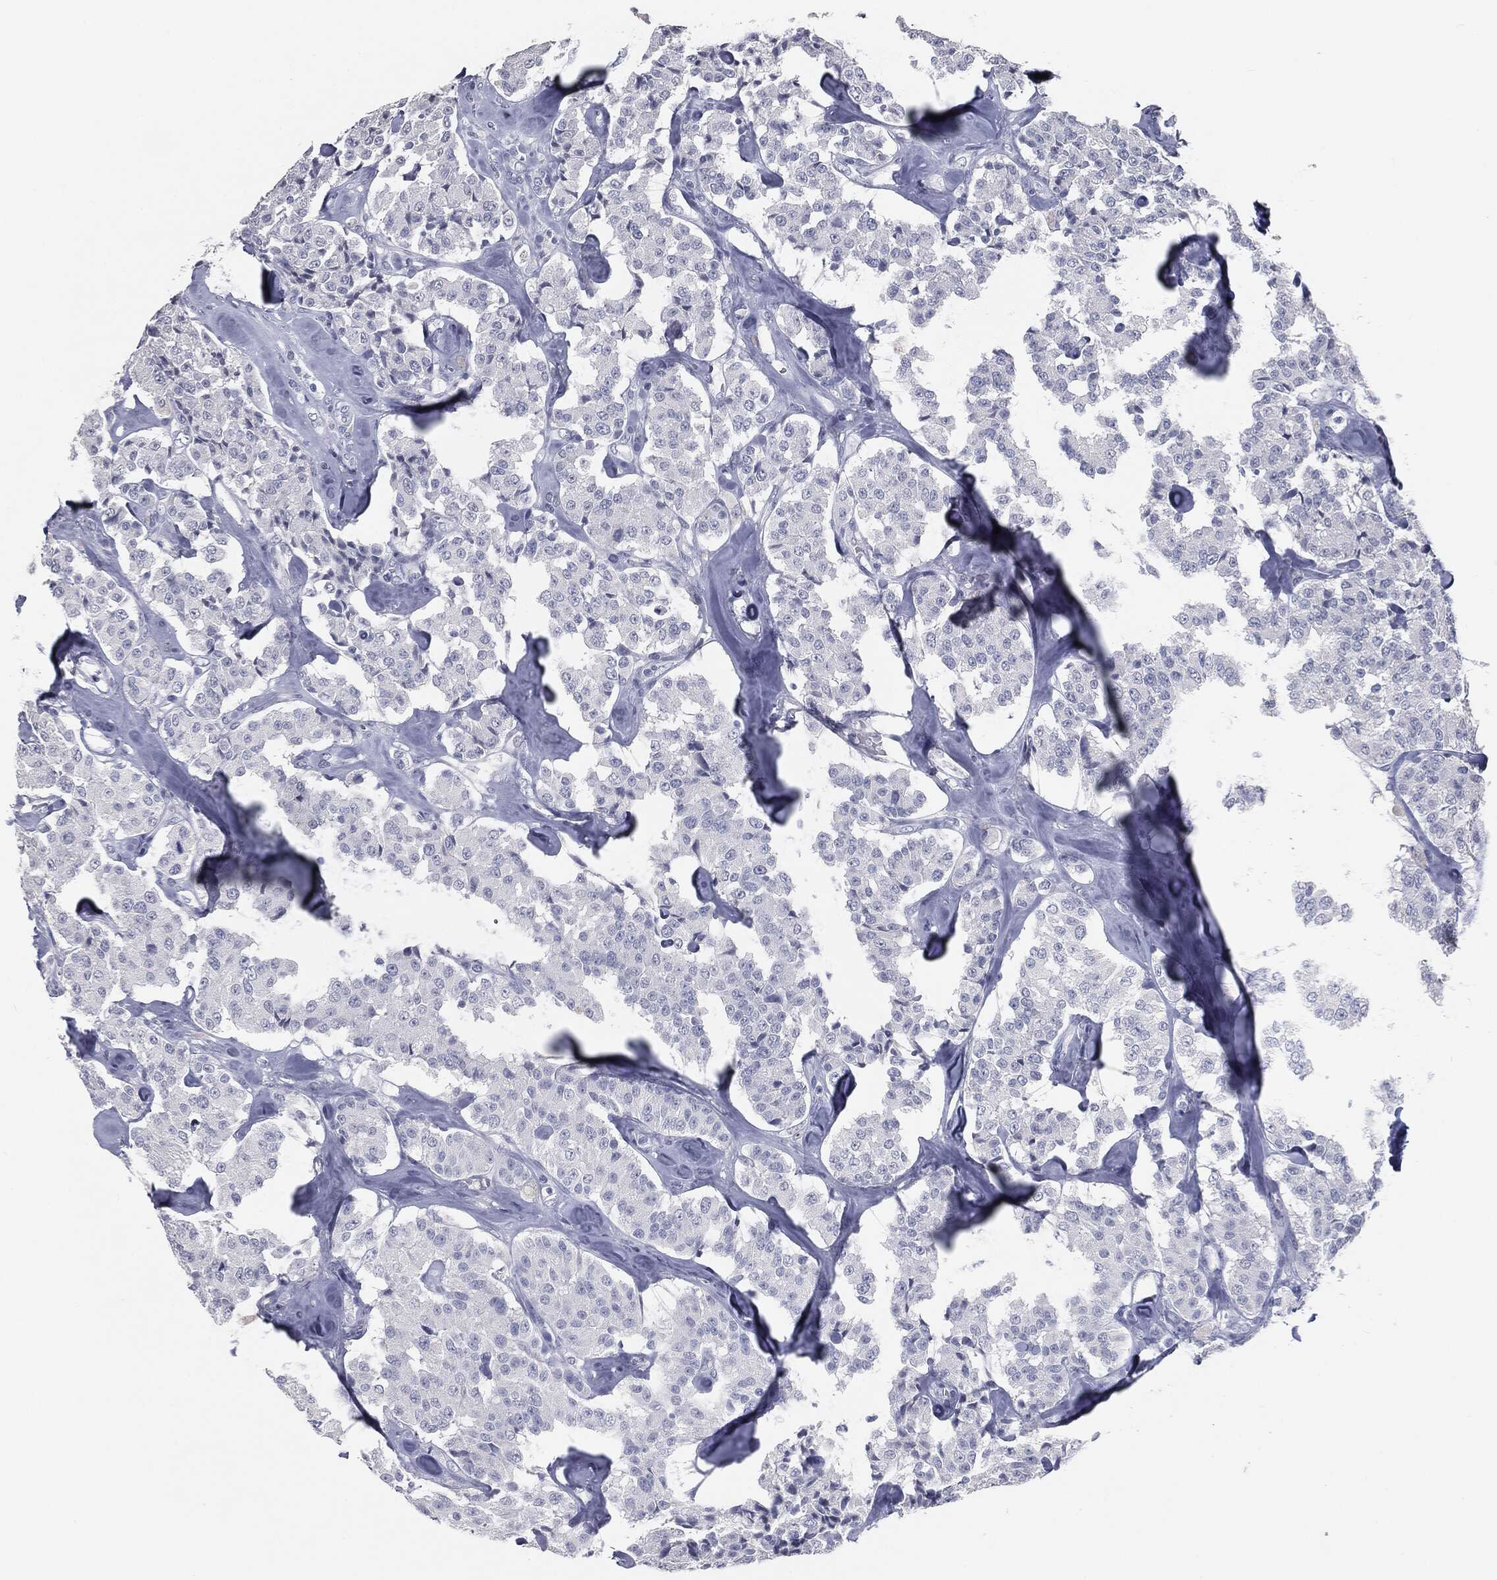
{"staining": {"intensity": "negative", "quantity": "none", "location": "none"}, "tissue": "carcinoid", "cell_type": "Tumor cells", "image_type": "cancer", "snomed": [{"axis": "morphology", "description": "Carcinoid, malignant, NOS"}, {"axis": "topography", "description": "Pancreas"}], "caption": "Human carcinoid stained for a protein using IHC exhibits no staining in tumor cells.", "gene": "PRAME", "patient": {"sex": "male", "age": 41}}